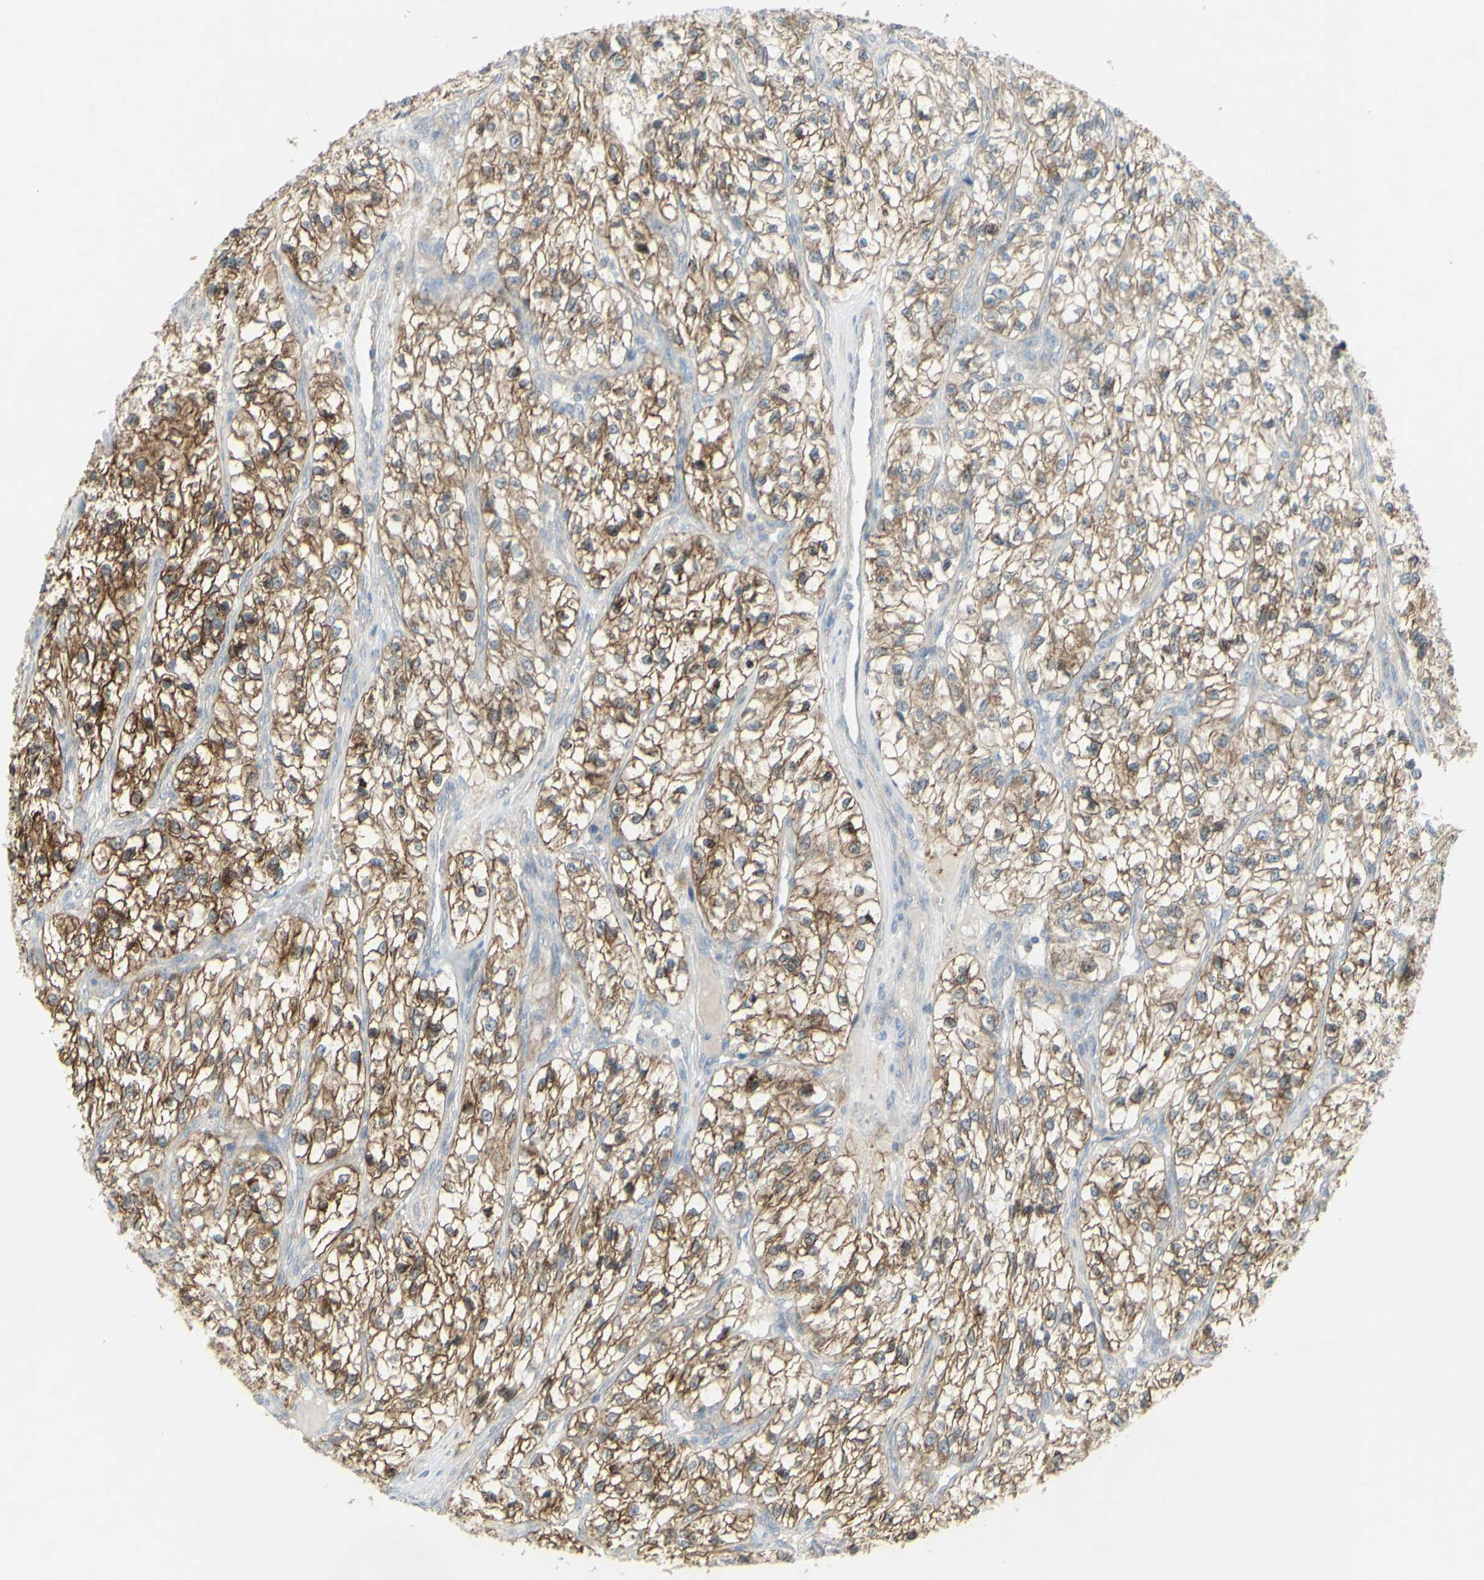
{"staining": {"intensity": "moderate", "quantity": "25%-75%", "location": "cytoplasmic/membranous"}, "tissue": "renal cancer", "cell_type": "Tumor cells", "image_type": "cancer", "snomed": [{"axis": "morphology", "description": "Adenocarcinoma, NOS"}, {"axis": "topography", "description": "Kidney"}], "caption": "This photomicrograph shows immunohistochemistry staining of renal adenocarcinoma, with medium moderate cytoplasmic/membranous staining in approximately 25%-75% of tumor cells.", "gene": "CNTNAP1", "patient": {"sex": "female", "age": 57}}